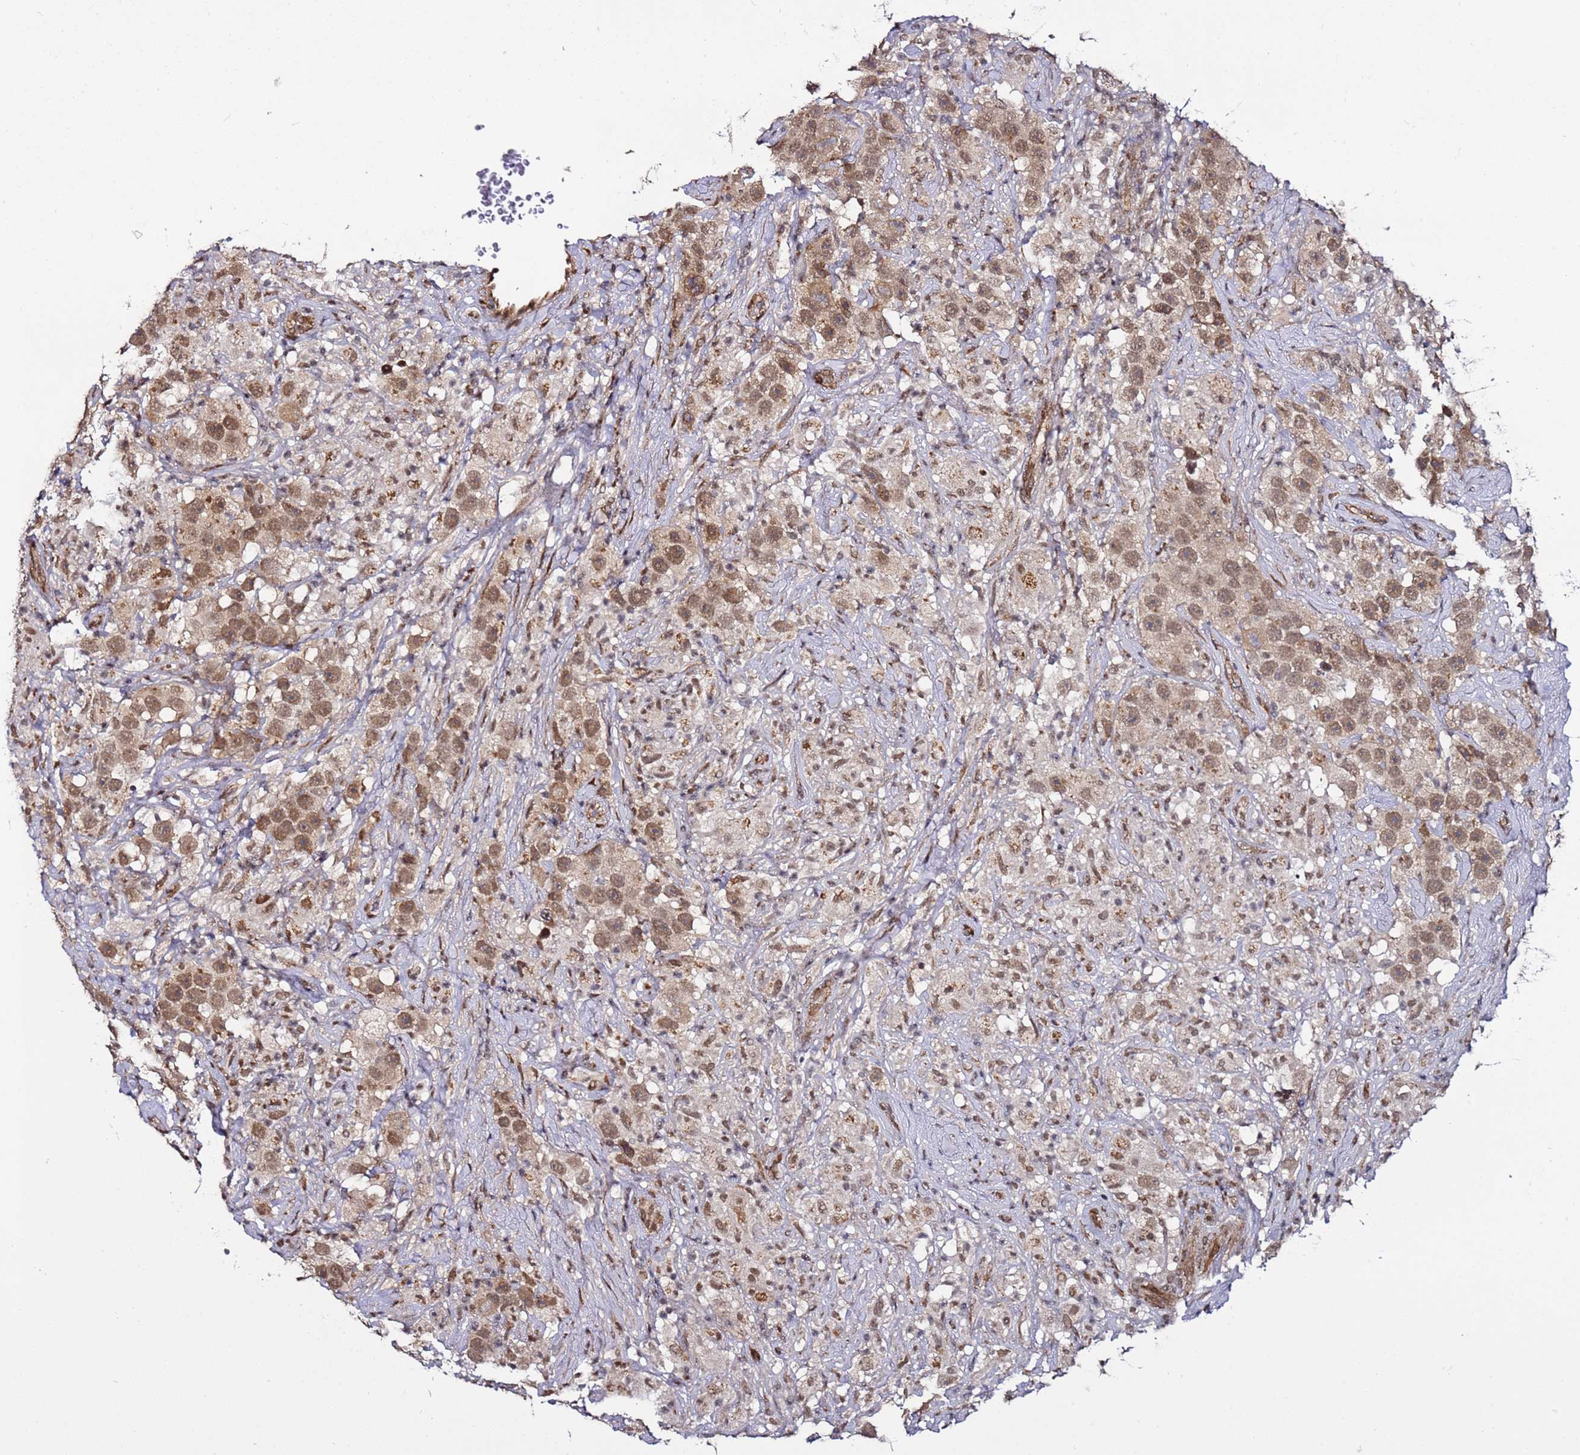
{"staining": {"intensity": "moderate", "quantity": ">75%", "location": "cytoplasmic/membranous,nuclear"}, "tissue": "testis cancer", "cell_type": "Tumor cells", "image_type": "cancer", "snomed": [{"axis": "morphology", "description": "Seminoma, NOS"}, {"axis": "topography", "description": "Testis"}], "caption": "Protein staining of testis cancer (seminoma) tissue exhibits moderate cytoplasmic/membranous and nuclear expression in approximately >75% of tumor cells.", "gene": "POLR2D", "patient": {"sex": "male", "age": 49}}